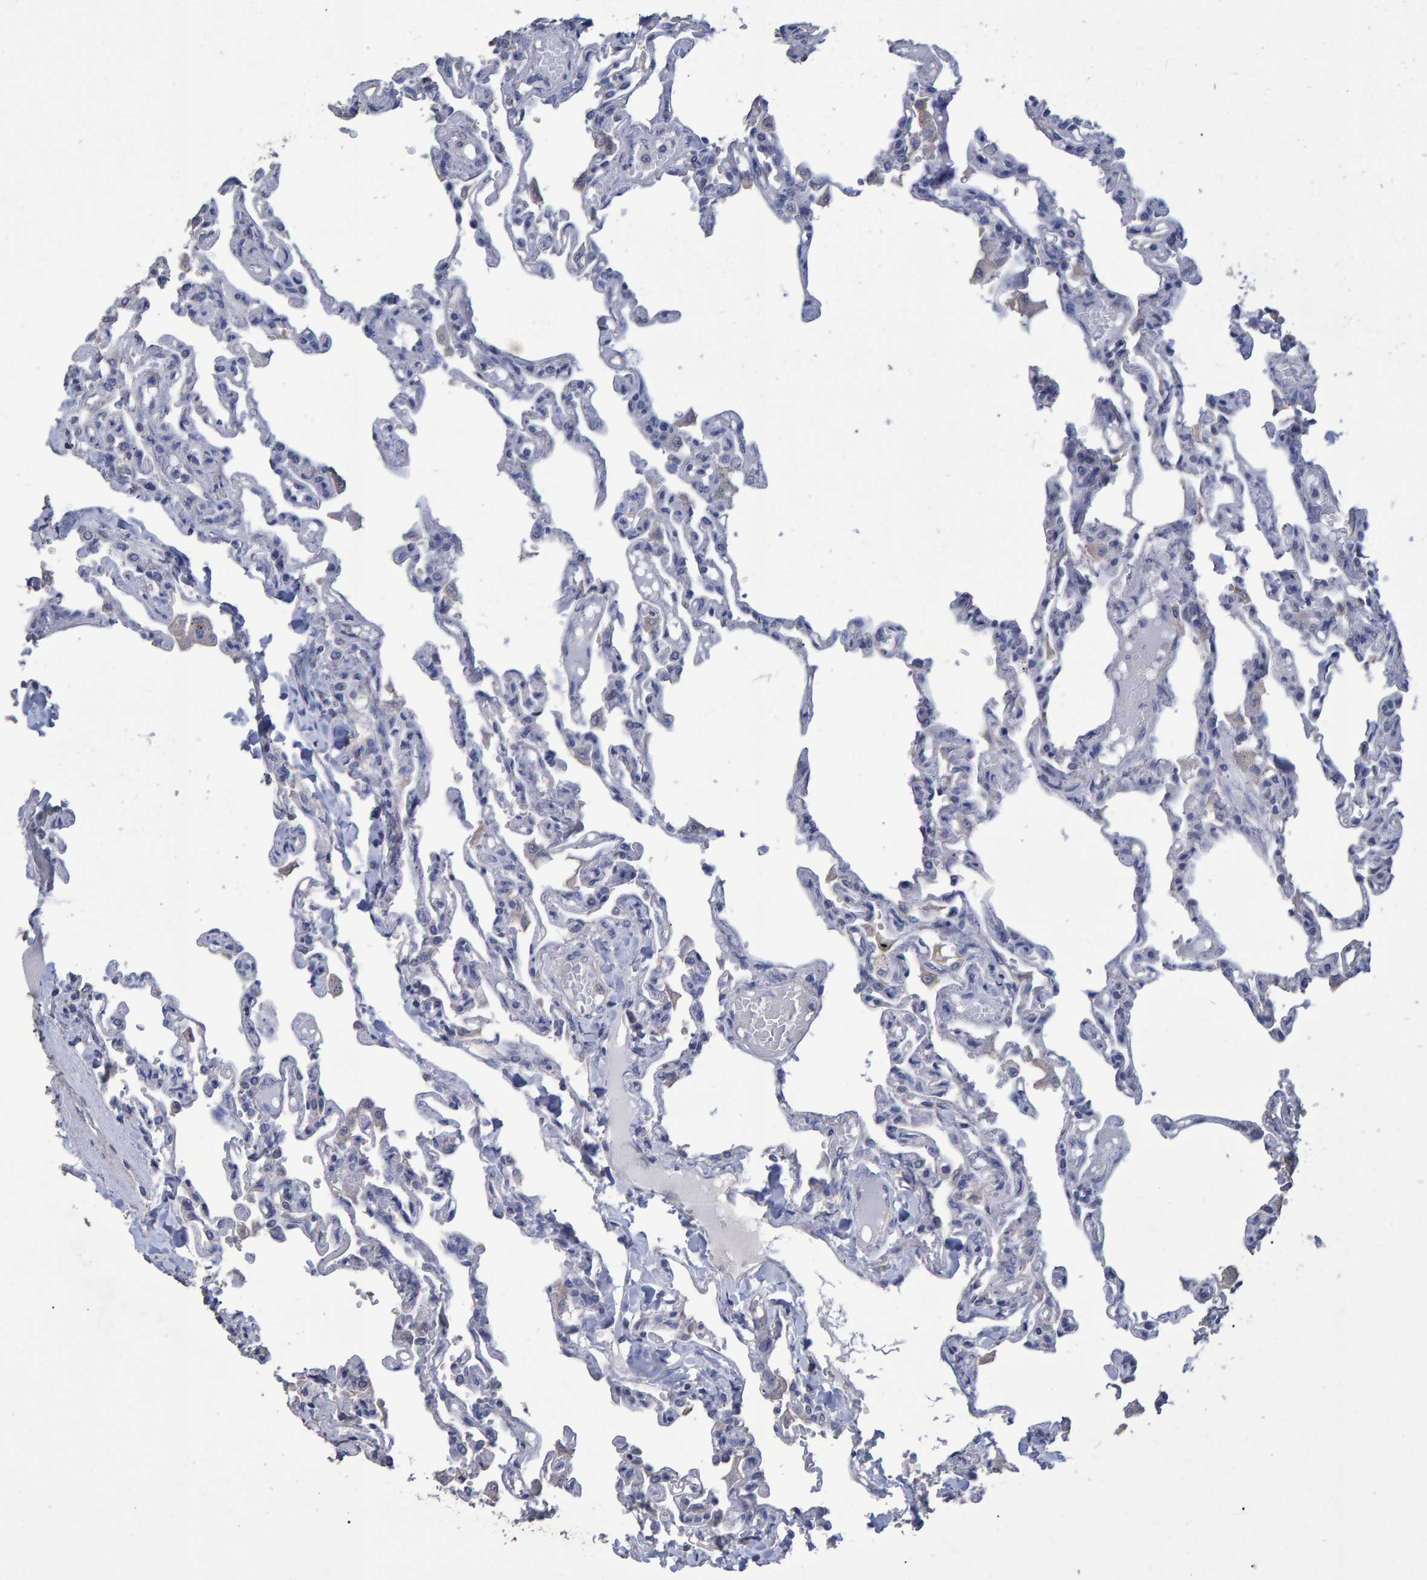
{"staining": {"intensity": "negative", "quantity": "none", "location": "none"}, "tissue": "lung", "cell_type": "Alveolar cells", "image_type": "normal", "snomed": [{"axis": "morphology", "description": "Normal tissue, NOS"}, {"axis": "topography", "description": "Lung"}], "caption": "This is an immunohistochemistry image of unremarkable lung. There is no expression in alveolar cells.", "gene": "HEMGN", "patient": {"sex": "male", "age": 21}}